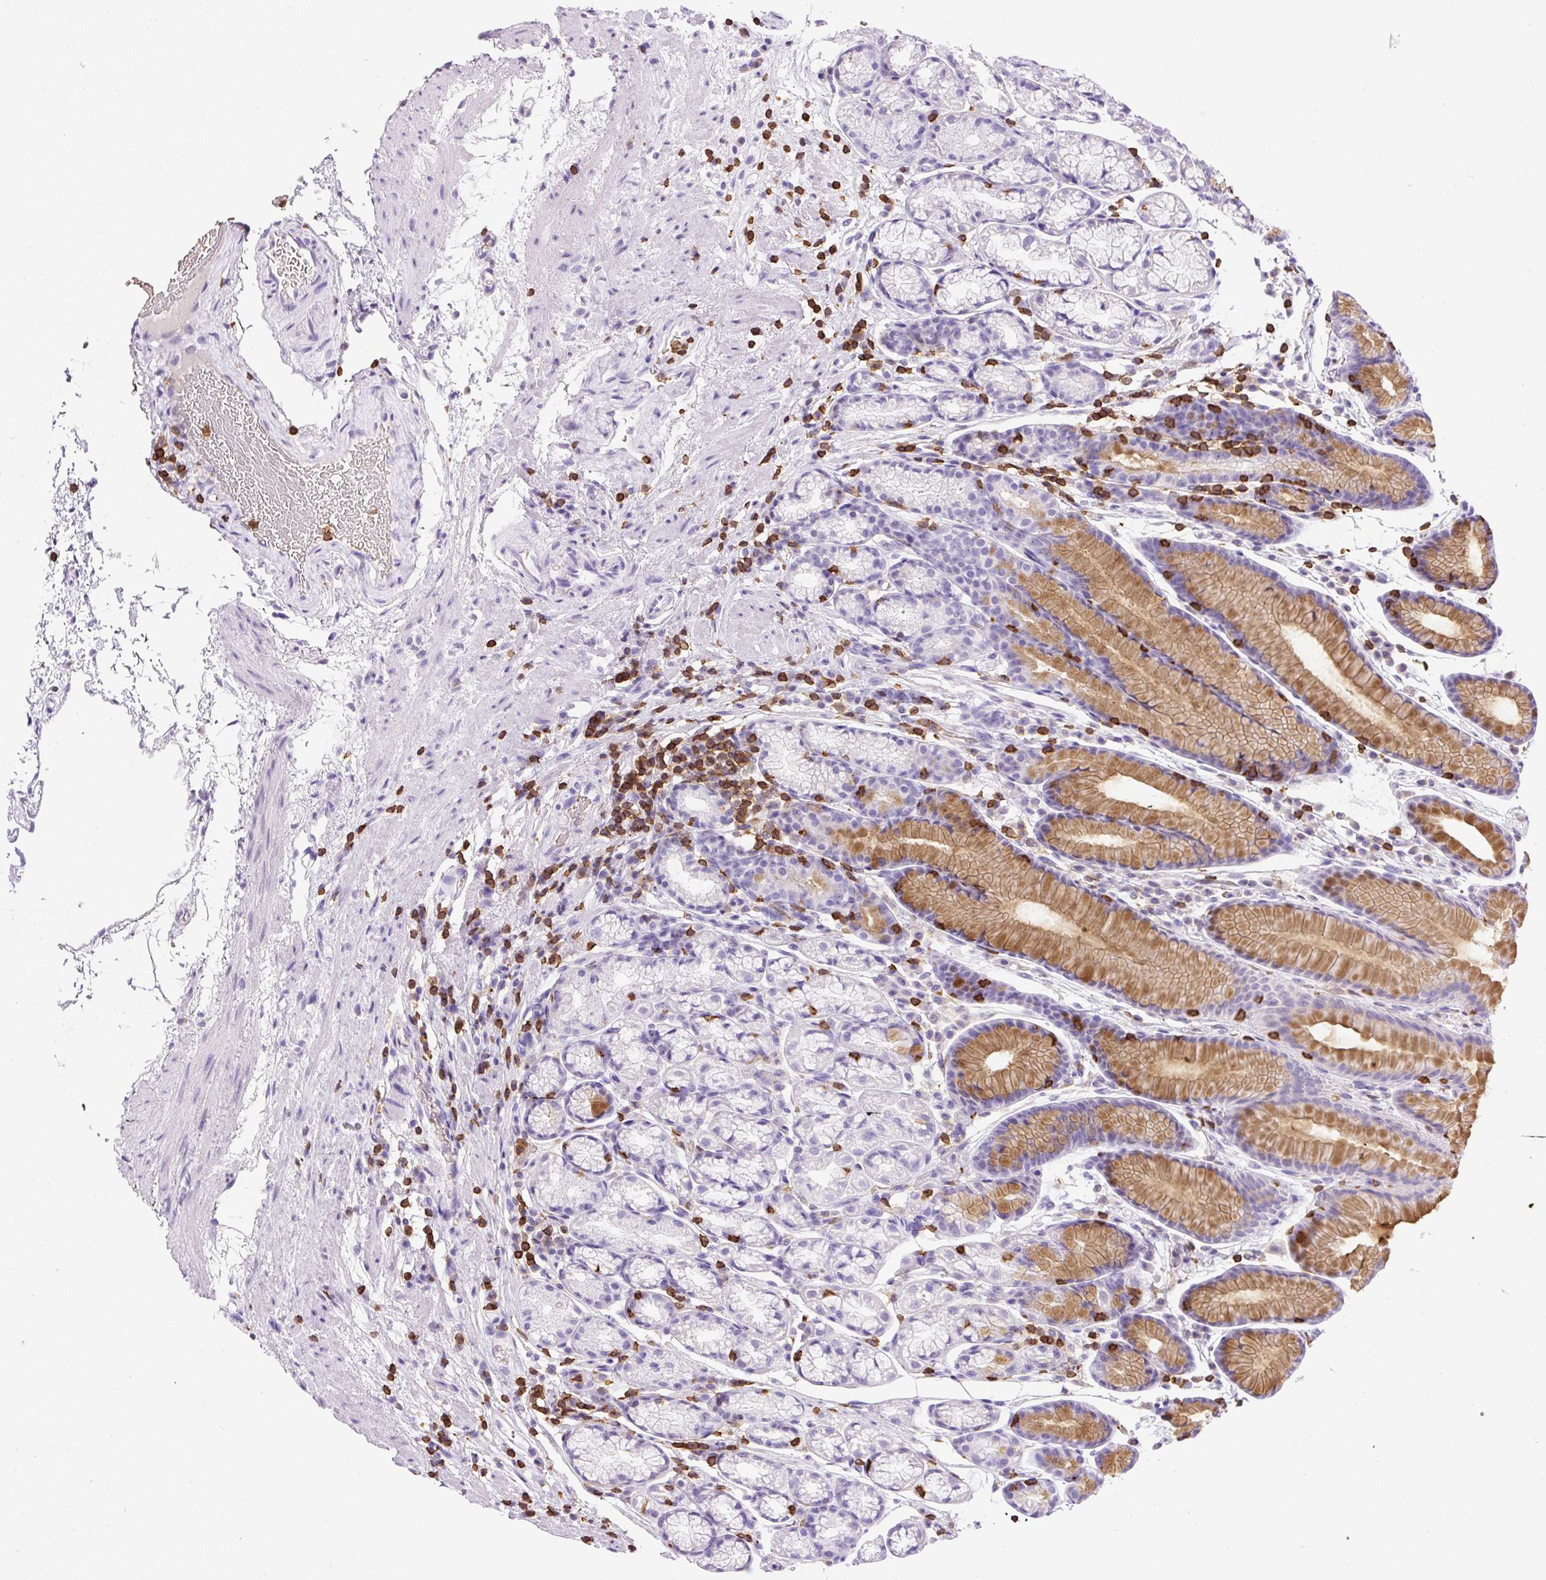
{"staining": {"intensity": "moderate", "quantity": "25%-75%", "location": "cytoplasmic/membranous"}, "tissue": "stomach", "cell_type": "Glandular cells", "image_type": "normal", "snomed": [{"axis": "morphology", "description": "Normal tissue, NOS"}, {"axis": "topography", "description": "Stomach, lower"}], "caption": "Stomach stained with a brown dye demonstrates moderate cytoplasmic/membranous positive staining in approximately 25%-75% of glandular cells.", "gene": "FAM228B", "patient": {"sex": "male", "age": 67}}